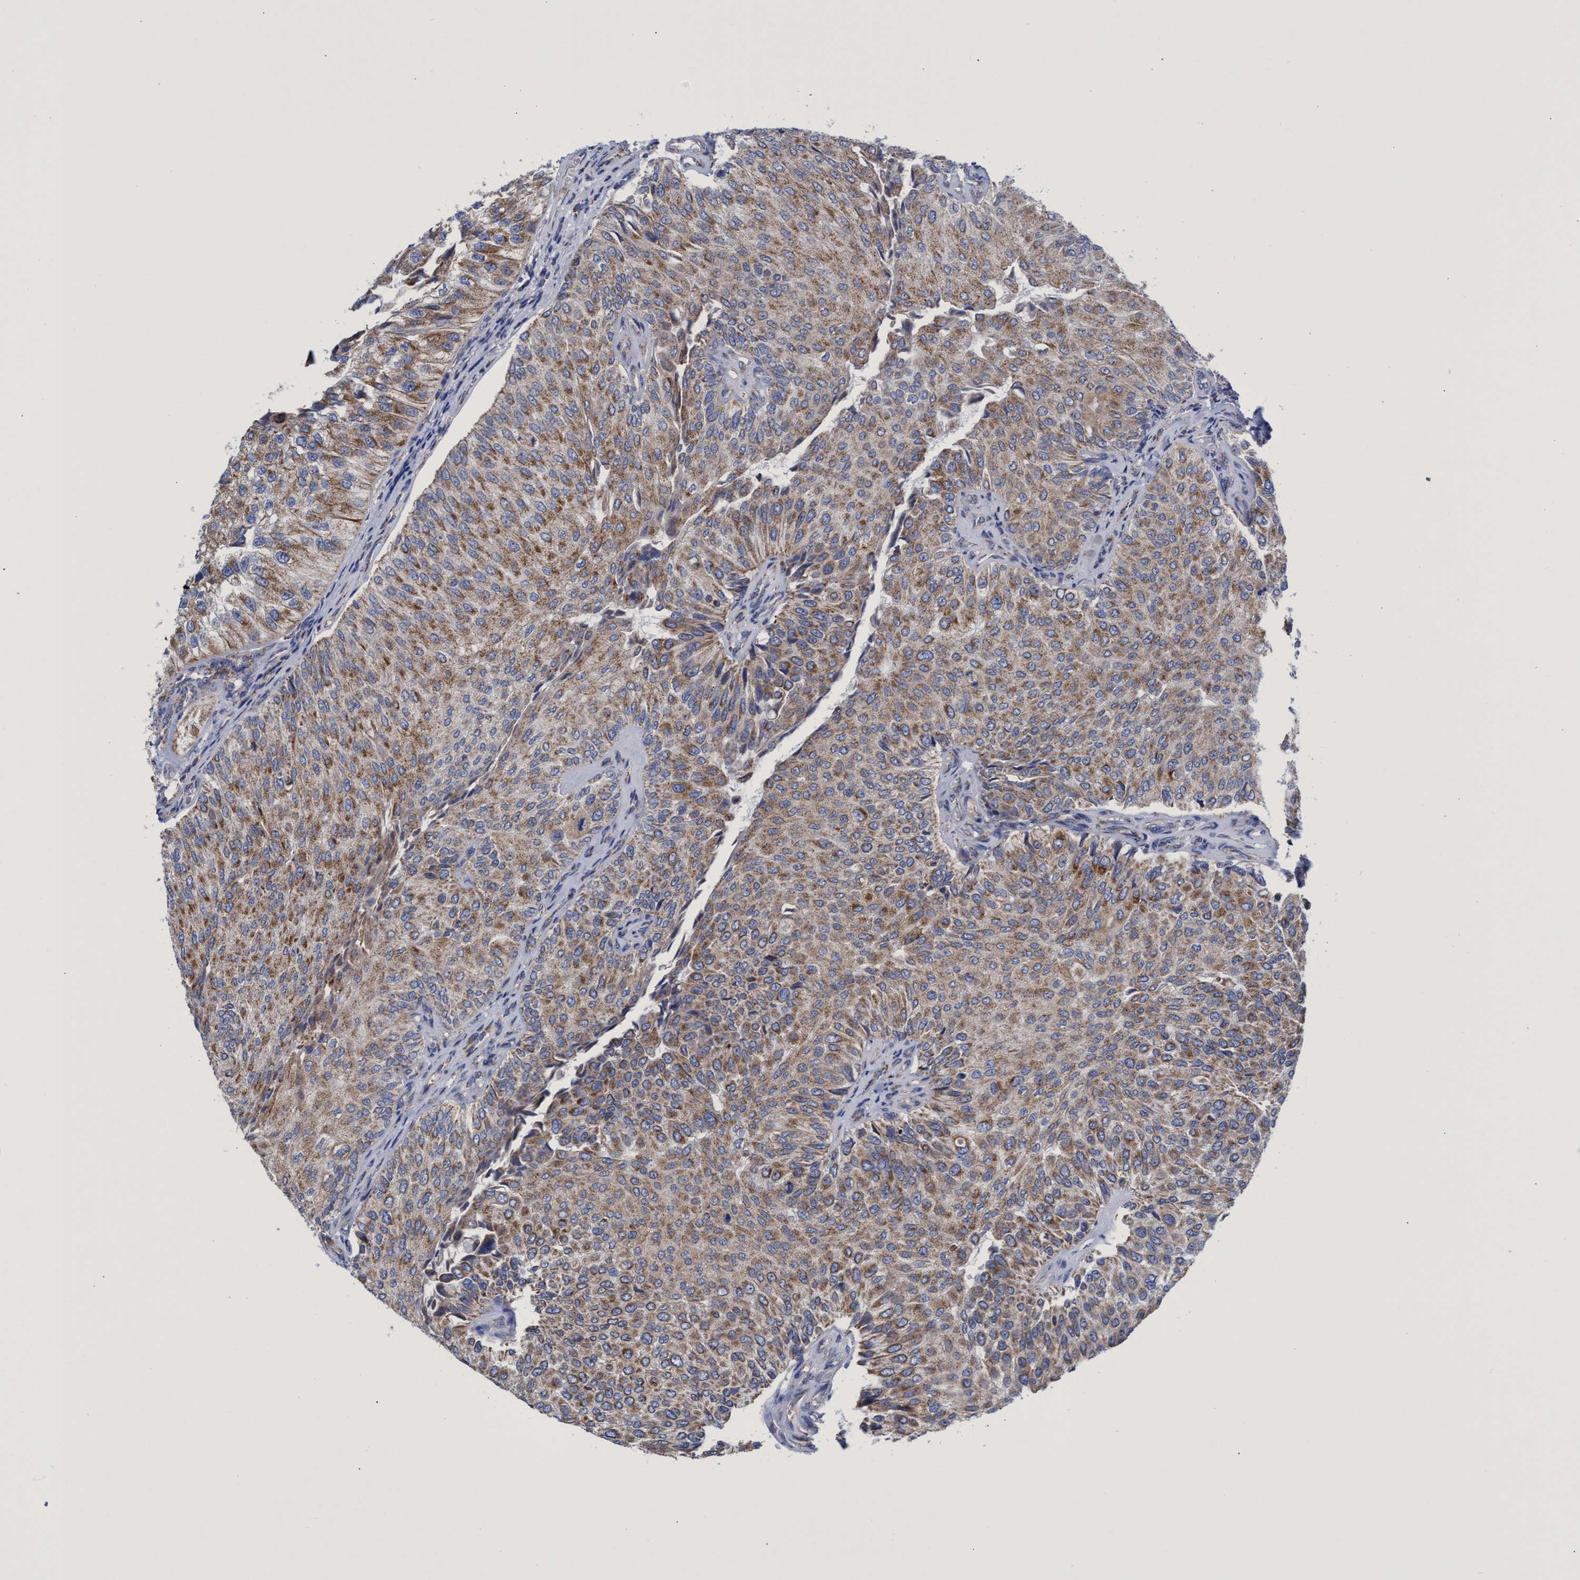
{"staining": {"intensity": "moderate", "quantity": ">75%", "location": "cytoplasmic/membranous"}, "tissue": "urothelial cancer", "cell_type": "Tumor cells", "image_type": "cancer", "snomed": [{"axis": "morphology", "description": "Urothelial carcinoma, High grade"}, {"axis": "topography", "description": "Kidney"}, {"axis": "topography", "description": "Urinary bladder"}], "caption": "IHC photomicrograph of neoplastic tissue: urothelial cancer stained using immunohistochemistry demonstrates medium levels of moderate protein expression localized specifically in the cytoplasmic/membranous of tumor cells, appearing as a cytoplasmic/membranous brown color.", "gene": "ZNF750", "patient": {"sex": "male", "age": 77}}